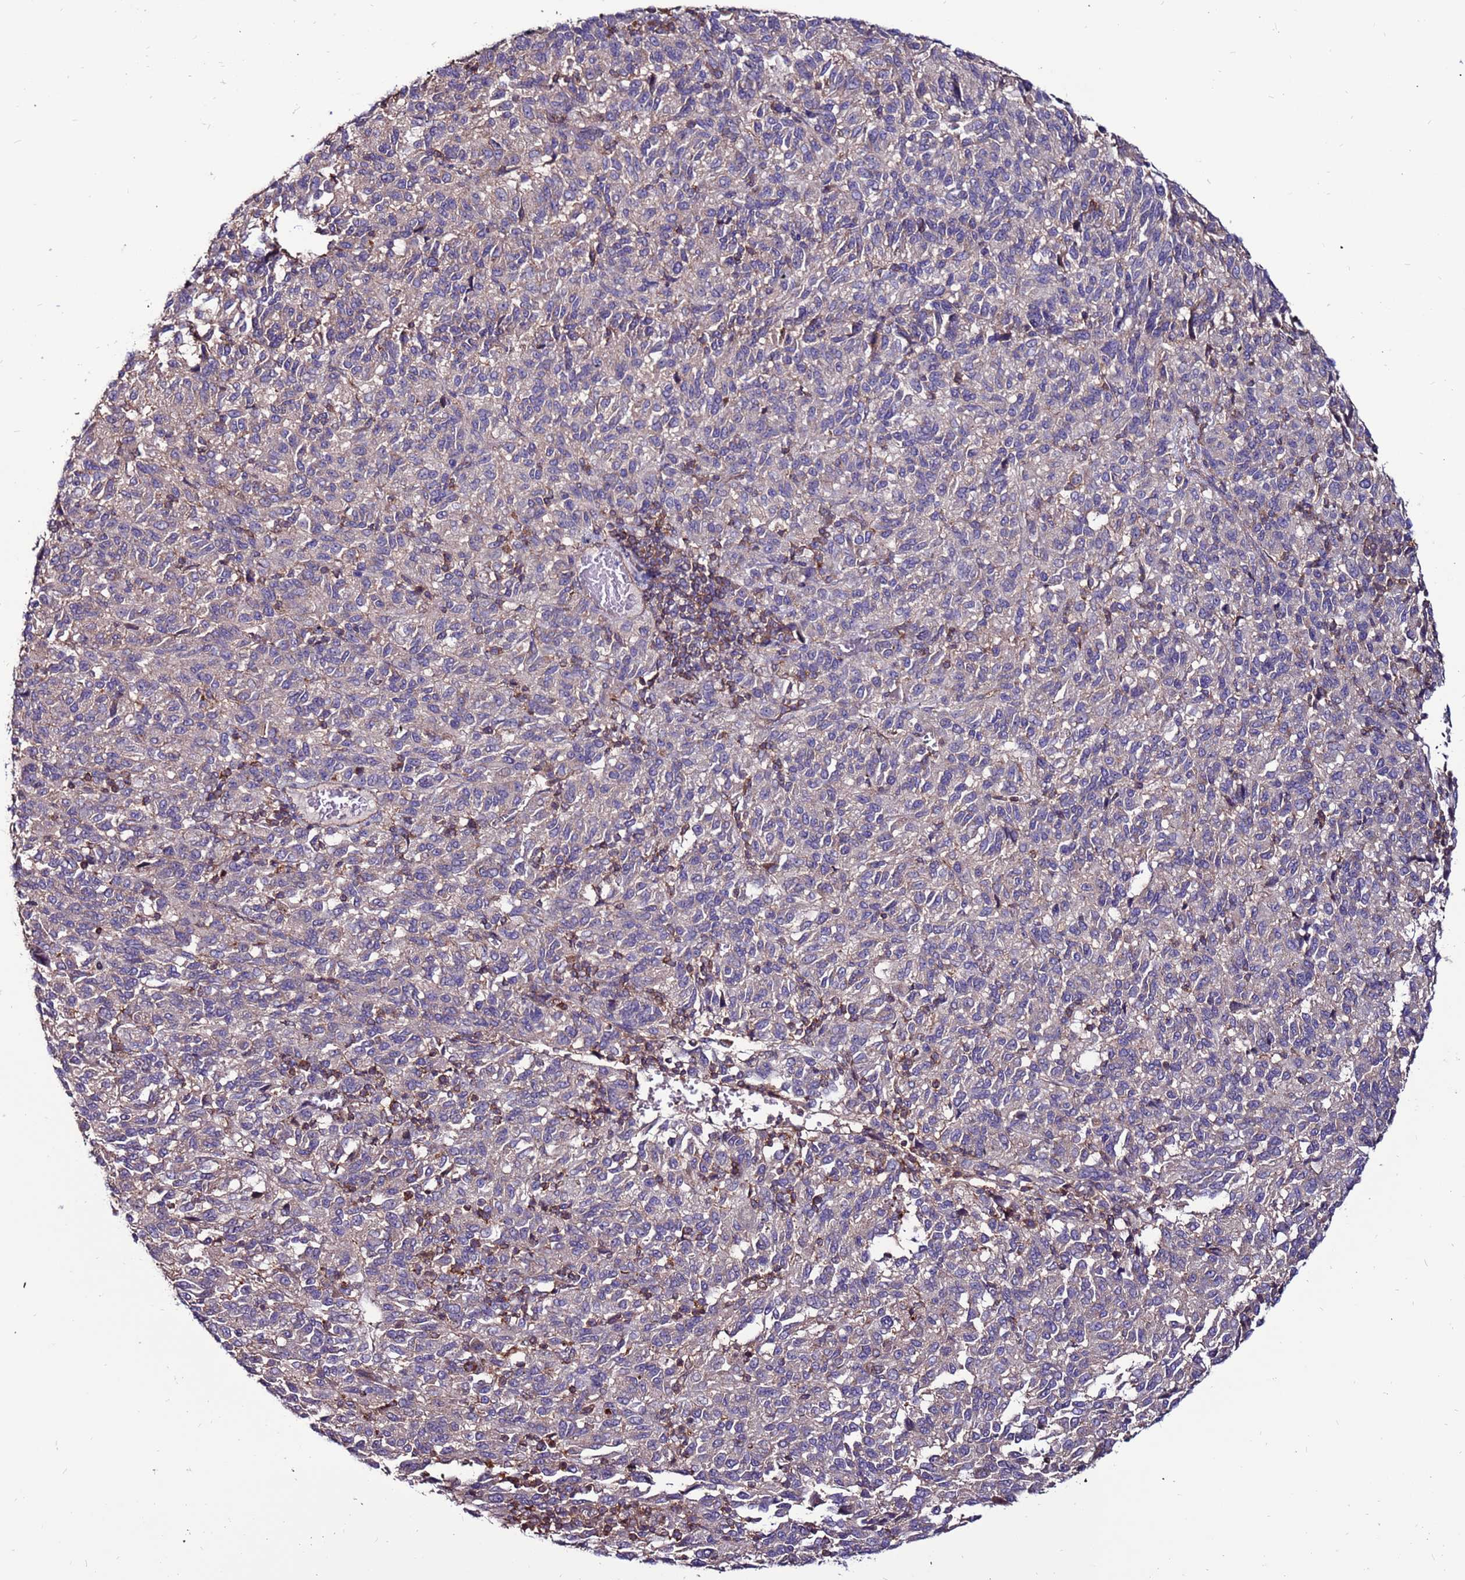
{"staining": {"intensity": "weak", "quantity": "<25%", "location": "cytoplasmic/membranous"}, "tissue": "melanoma", "cell_type": "Tumor cells", "image_type": "cancer", "snomed": [{"axis": "morphology", "description": "Malignant melanoma, Metastatic site"}, {"axis": "topography", "description": "Lung"}], "caption": "DAB immunohistochemical staining of malignant melanoma (metastatic site) exhibits no significant staining in tumor cells.", "gene": "NRN1L", "patient": {"sex": "male", "age": 64}}